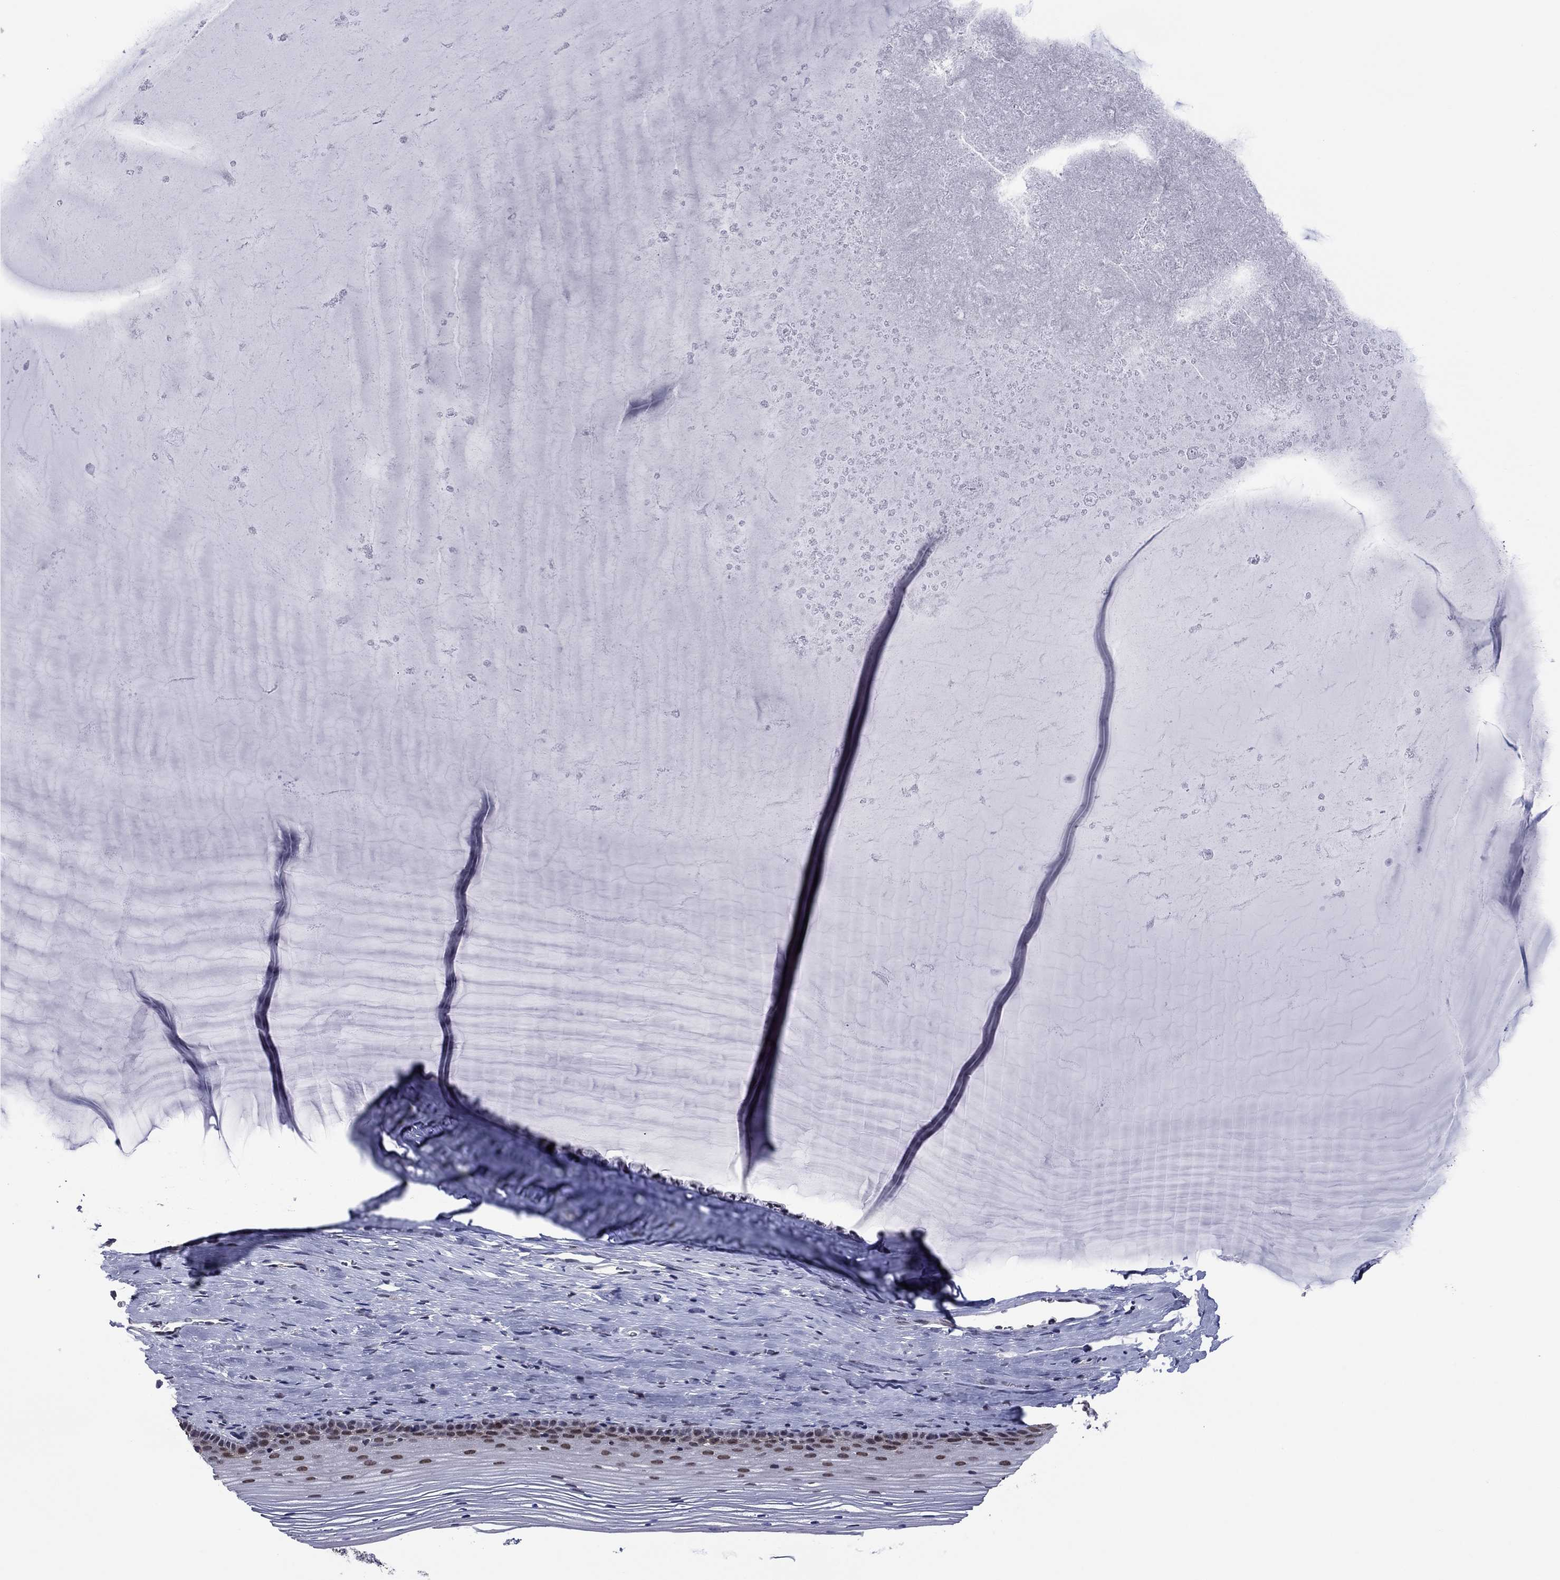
{"staining": {"intensity": "strong", "quantity": "<25%", "location": "nuclear"}, "tissue": "cervix", "cell_type": "Squamous epithelial cells", "image_type": "normal", "snomed": [{"axis": "morphology", "description": "Normal tissue, NOS"}, {"axis": "topography", "description": "Cervix"}], "caption": "The micrograph exhibits staining of normal cervix, revealing strong nuclear protein staining (brown color) within squamous epithelial cells. (DAB (3,3'-diaminobenzidine) IHC, brown staining for protein, blue staining for nuclei).", "gene": "TYMS", "patient": {"sex": "female", "age": 40}}